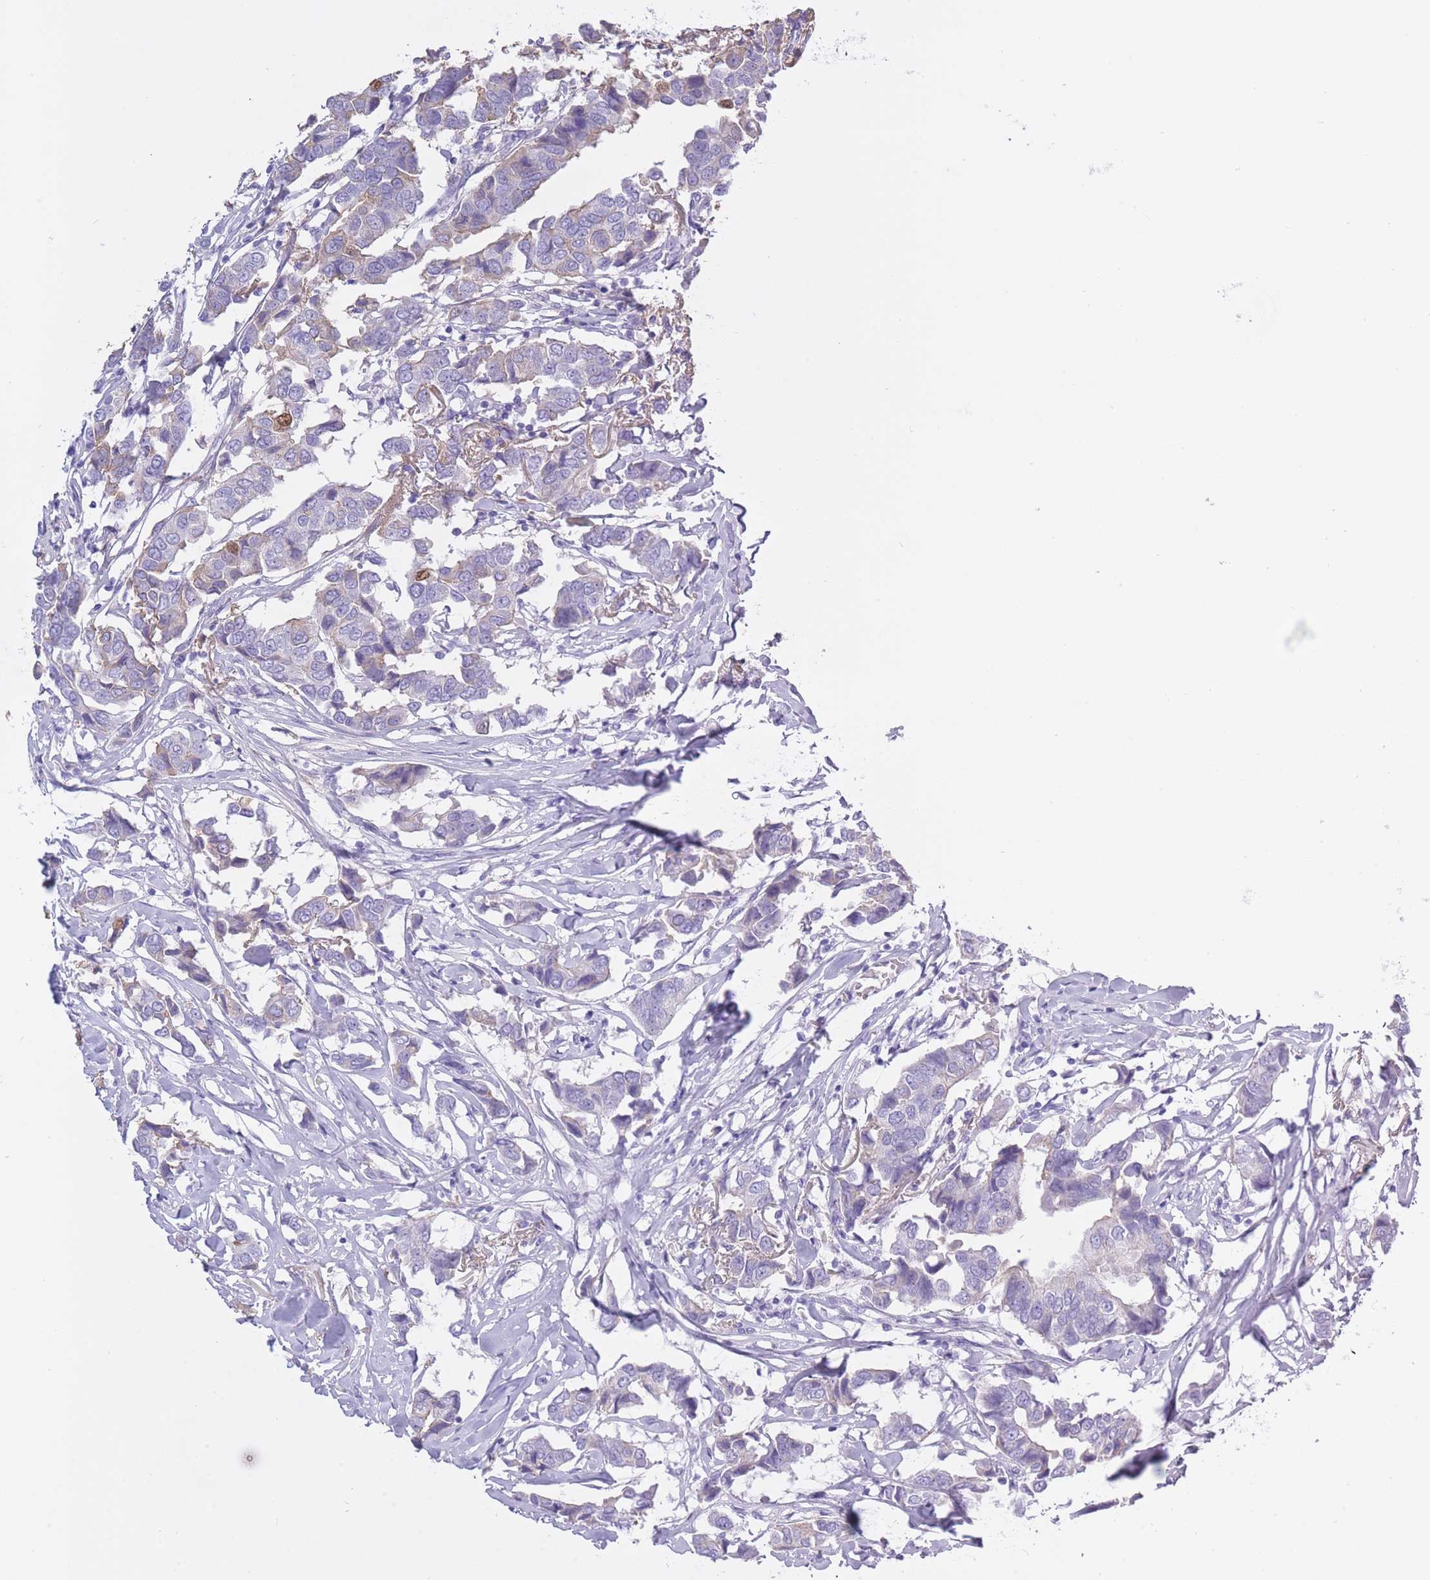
{"staining": {"intensity": "negative", "quantity": "none", "location": "none"}, "tissue": "breast cancer", "cell_type": "Tumor cells", "image_type": "cancer", "snomed": [{"axis": "morphology", "description": "Duct carcinoma"}, {"axis": "topography", "description": "Breast"}], "caption": "Breast cancer stained for a protein using immunohistochemistry reveals no expression tumor cells.", "gene": "AP3S2", "patient": {"sex": "female", "age": 80}}